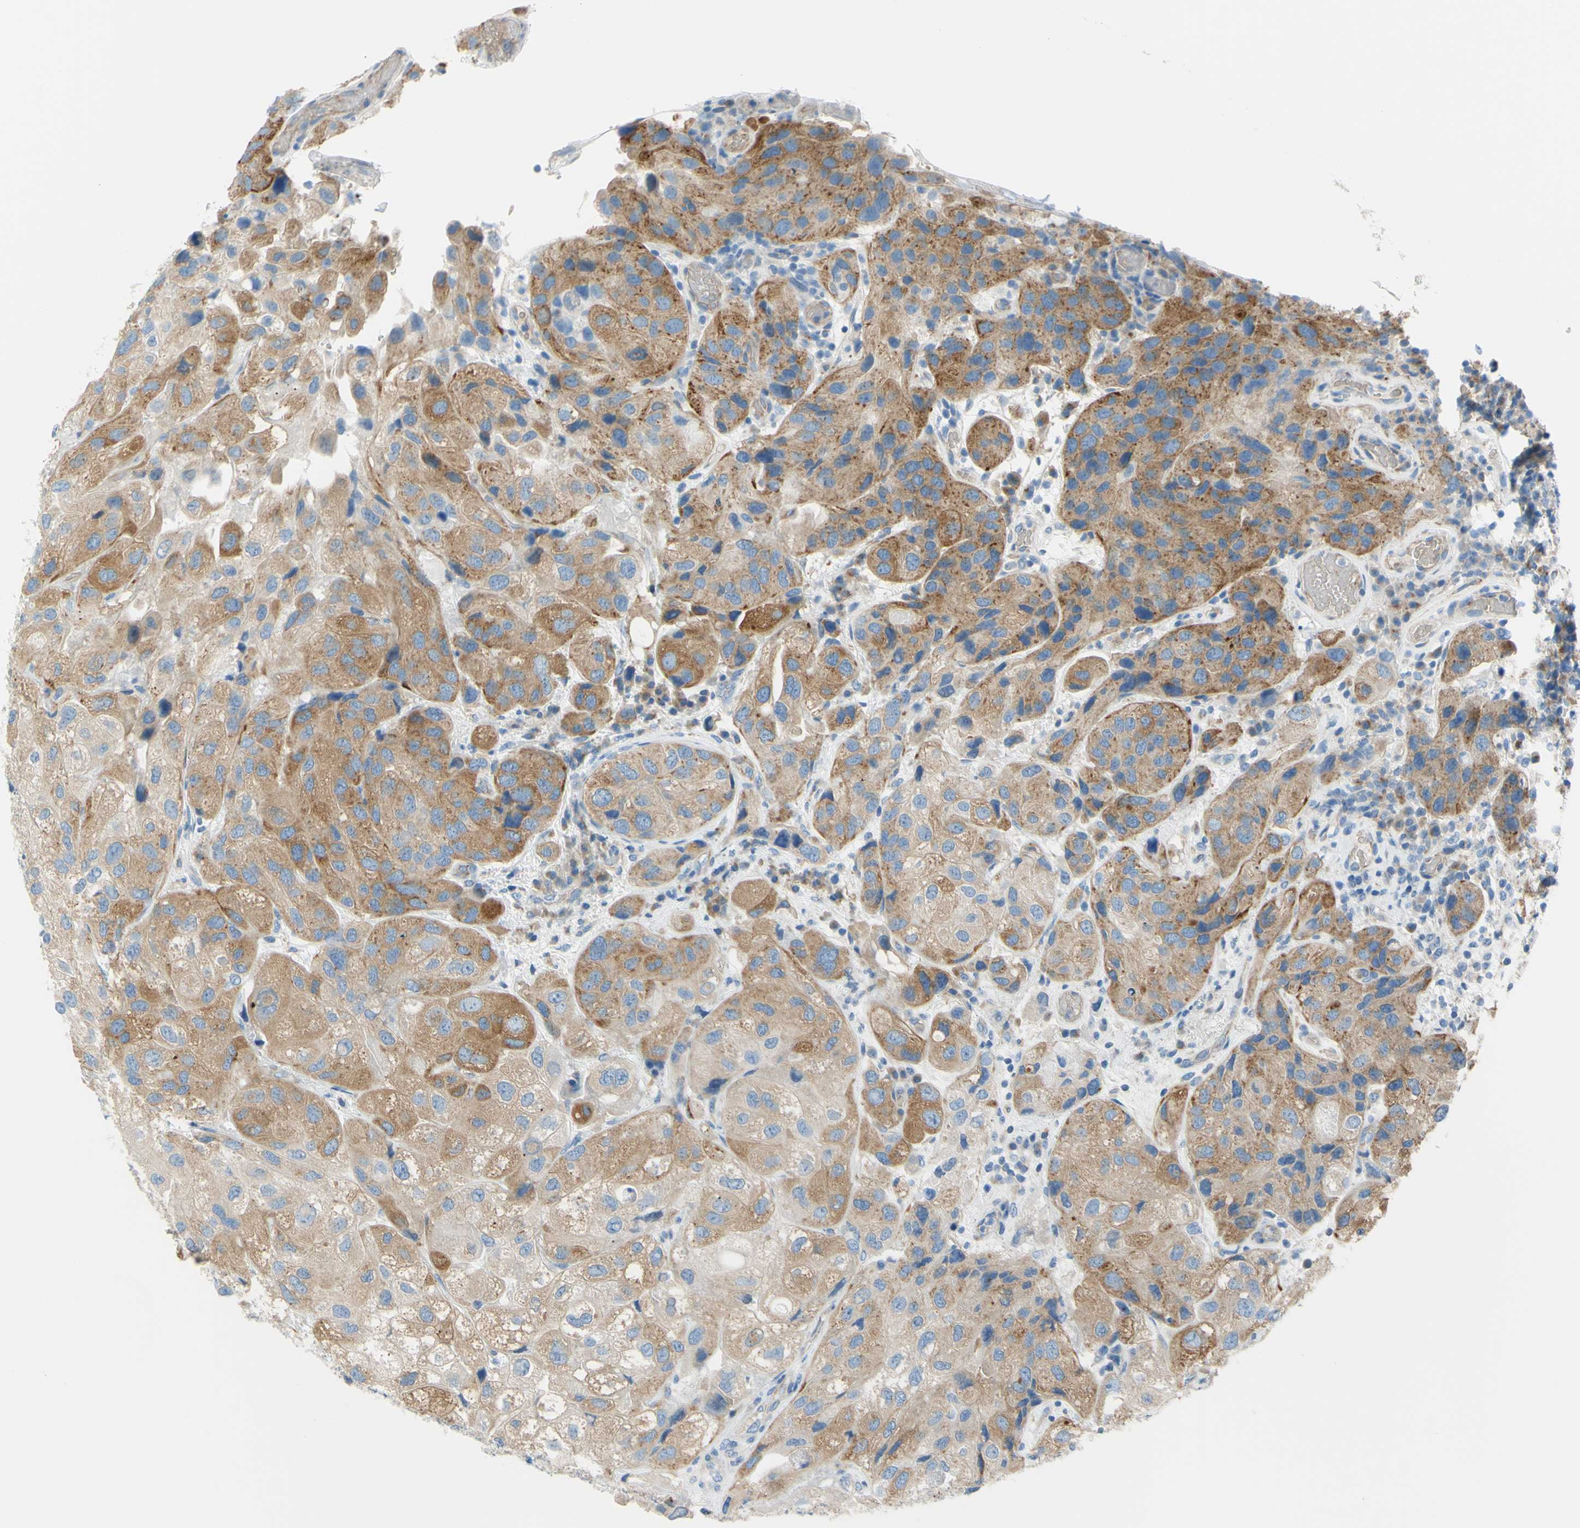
{"staining": {"intensity": "moderate", "quantity": ">75%", "location": "cytoplasmic/membranous"}, "tissue": "urothelial cancer", "cell_type": "Tumor cells", "image_type": "cancer", "snomed": [{"axis": "morphology", "description": "Urothelial carcinoma, High grade"}, {"axis": "topography", "description": "Urinary bladder"}], "caption": "The immunohistochemical stain highlights moderate cytoplasmic/membranous staining in tumor cells of high-grade urothelial carcinoma tissue. (IHC, brightfield microscopy, high magnification).", "gene": "FRMD4B", "patient": {"sex": "female", "age": 64}}